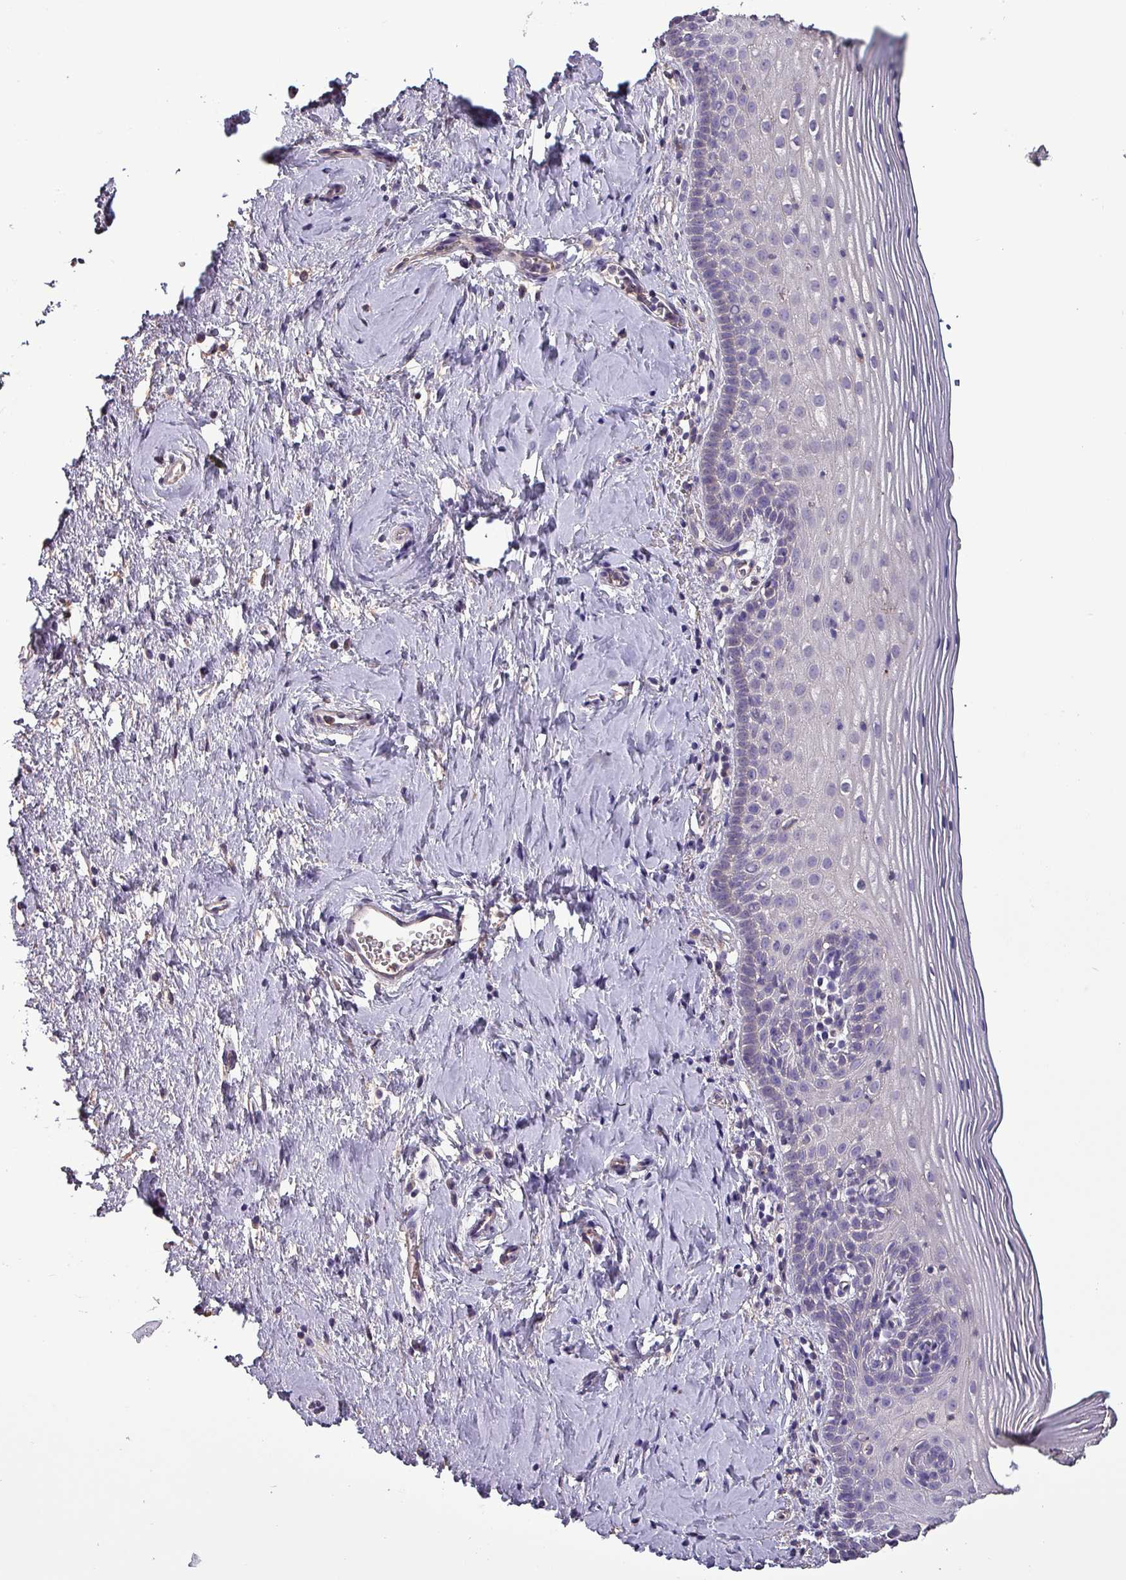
{"staining": {"intensity": "negative", "quantity": "none", "location": "none"}, "tissue": "cervix", "cell_type": "Glandular cells", "image_type": "normal", "snomed": [{"axis": "morphology", "description": "Normal tissue, NOS"}, {"axis": "topography", "description": "Cervix"}], "caption": "Protein analysis of unremarkable cervix displays no significant expression in glandular cells.", "gene": "HTRA4", "patient": {"sex": "female", "age": 44}}